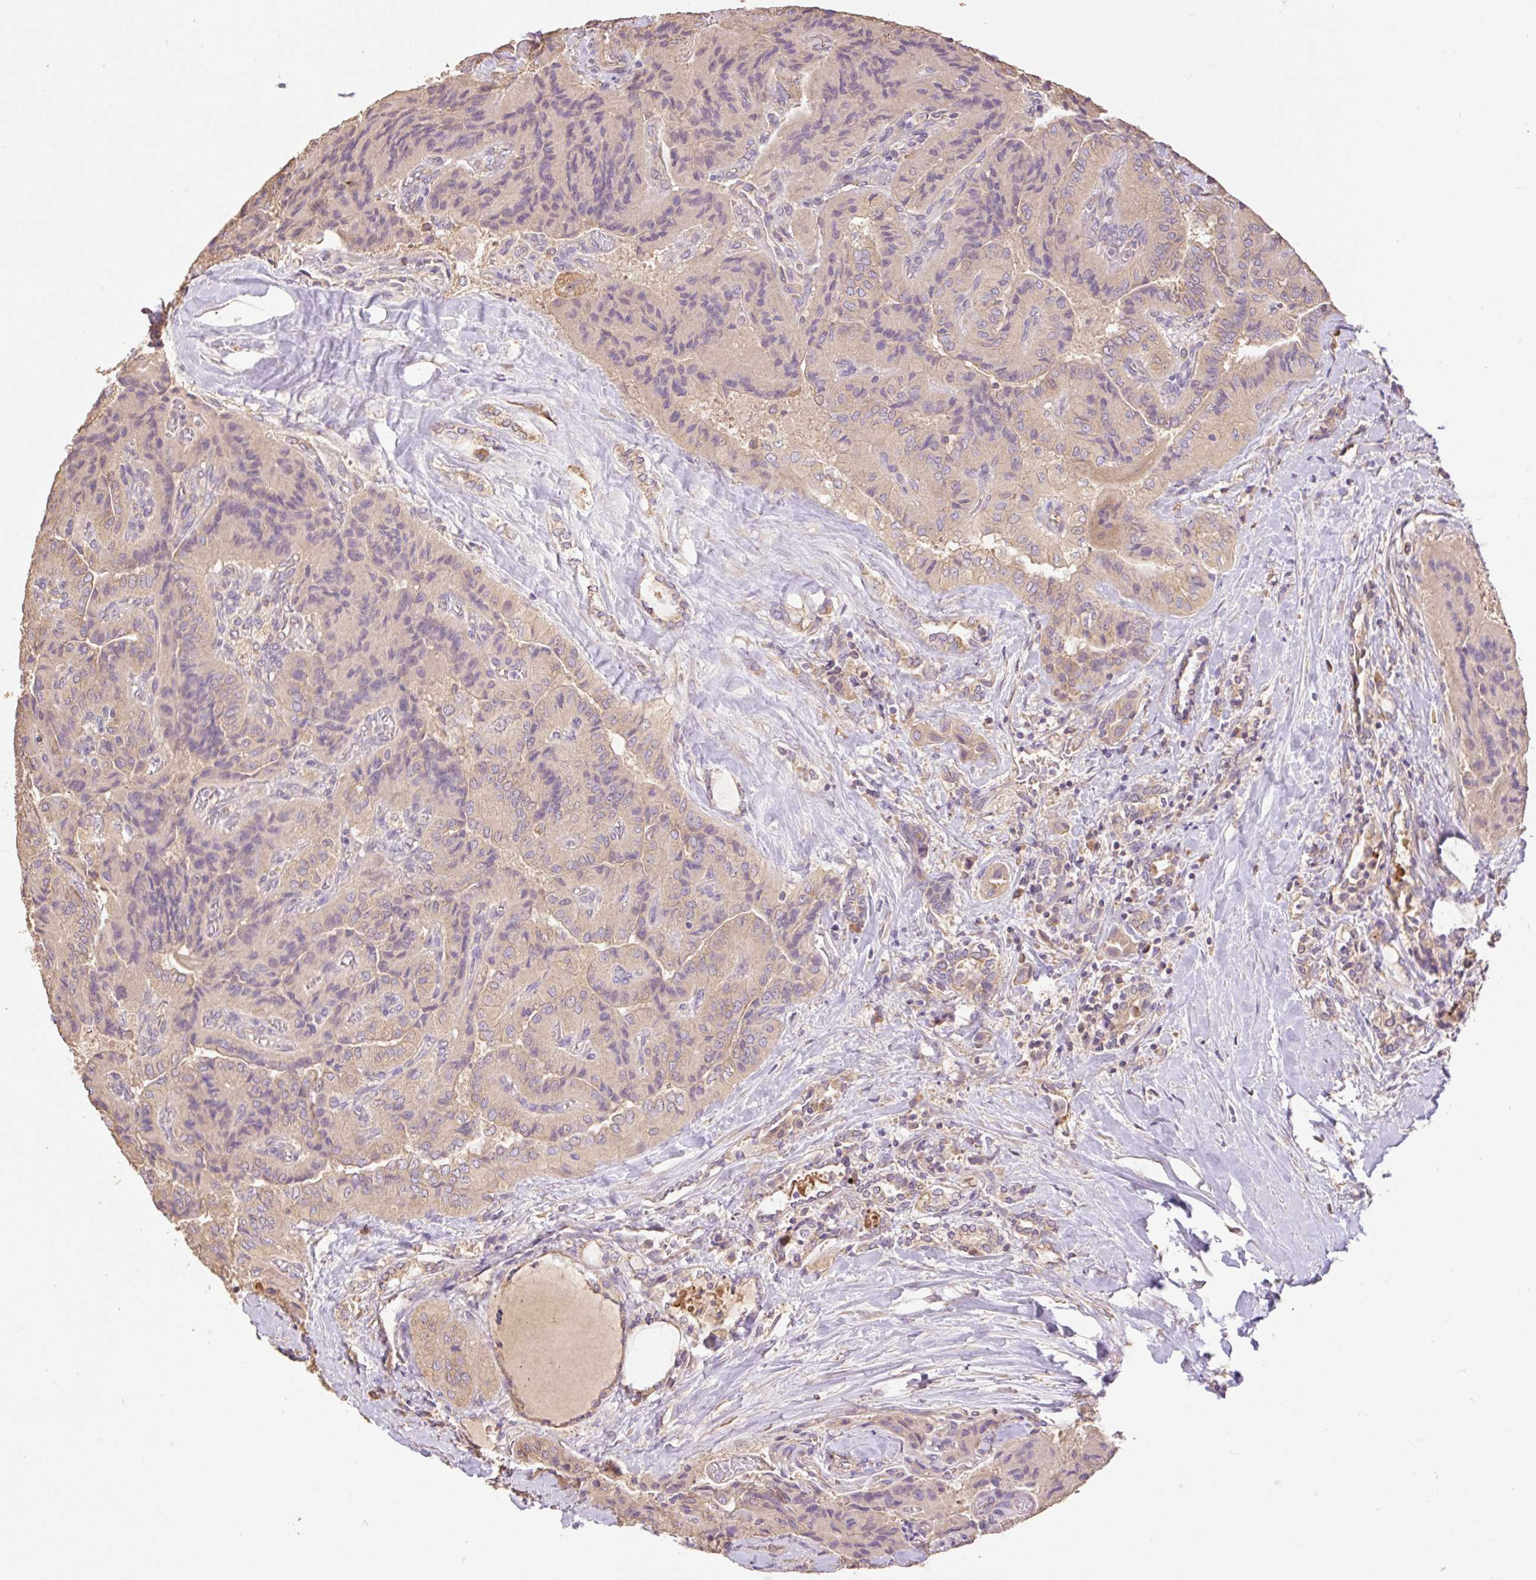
{"staining": {"intensity": "weak", "quantity": ">75%", "location": "cytoplasmic/membranous"}, "tissue": "thyroid cancer", "cell_type": "Tumor cells", "image_type": "cancer", "snomed": [{"axis": "morphology", "description": "Normal tissue, NOS"}, {"axis": "morphology", "description": "Papillary adenocarcinoma, NOS"}, {"axis": "topography", "description": "Thyroid gland"}], "caption": "High-power microscopy captured an IHC histopathology image of papillary adenocarcinoma (thyroid), revealing weak cytoplasmic/membranous staining in approximately >75% of tumor cells. (DAB (3,3'-diaminobenzidine) IHC, brown staining for protein, blue staining for nuclei).", "gene": "DESI1", "patient": {"sex": "female", "age": 59}}